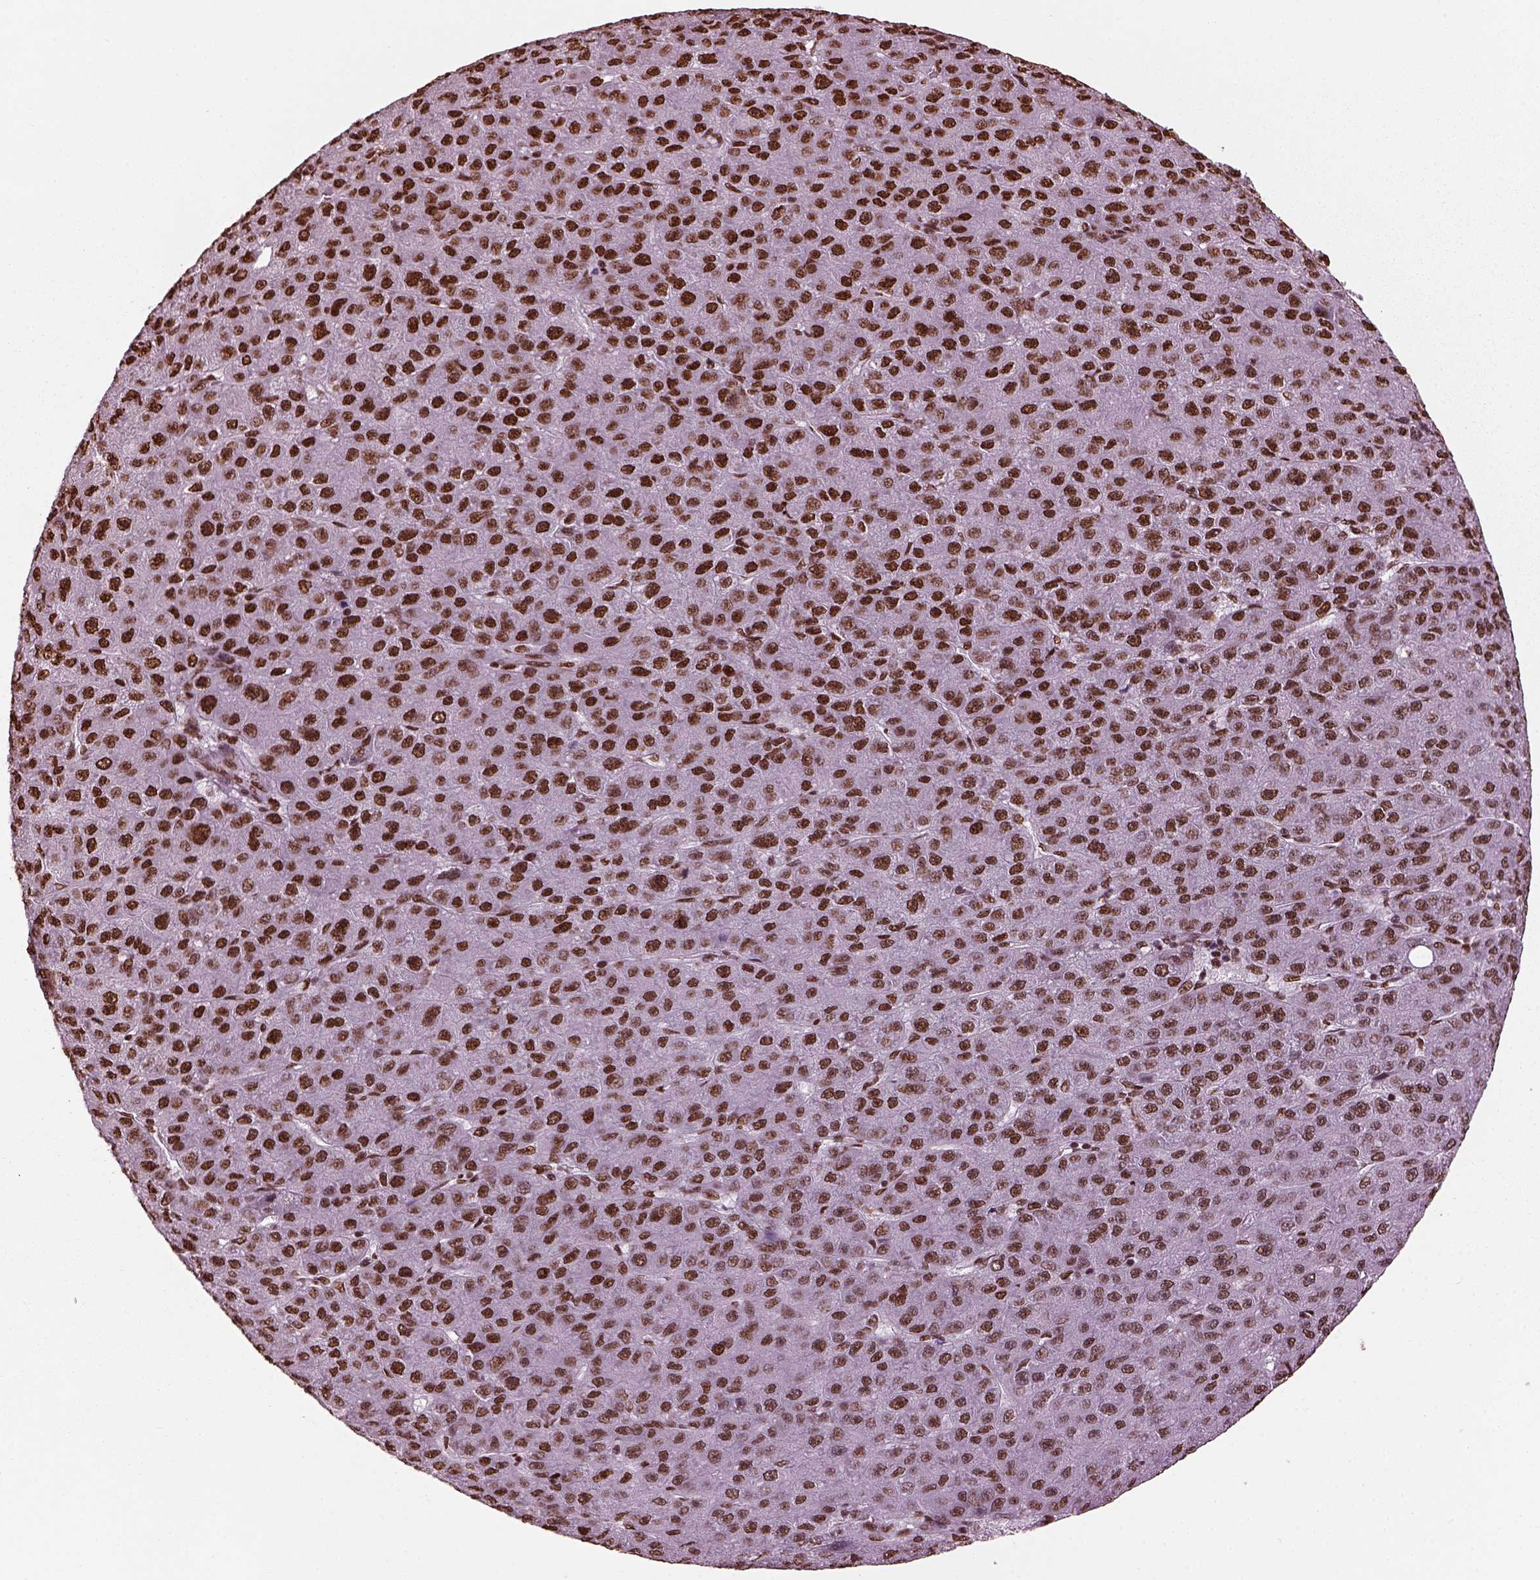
{"staining": {"intensity": "strong", "quantity": ">75%", "location": "nuclear"}, "tissue": "liver cancer", "cell_type": "Tumor cells", "image_type": "cancer", "snomed": [{"axis": "morphology", "description": "Carcinoma, Hepatocellular, NOS"}, {"axis": "topography", "description": "Liver"}], "caption": "Immunohistochemical staining of liver hepatocellular carcinoma exhibits strong nuclear protein expression in approximately >75% of tumor cells.", "gene": "CBFA2T3", "patient": {"sex": "male", "age": 67}}